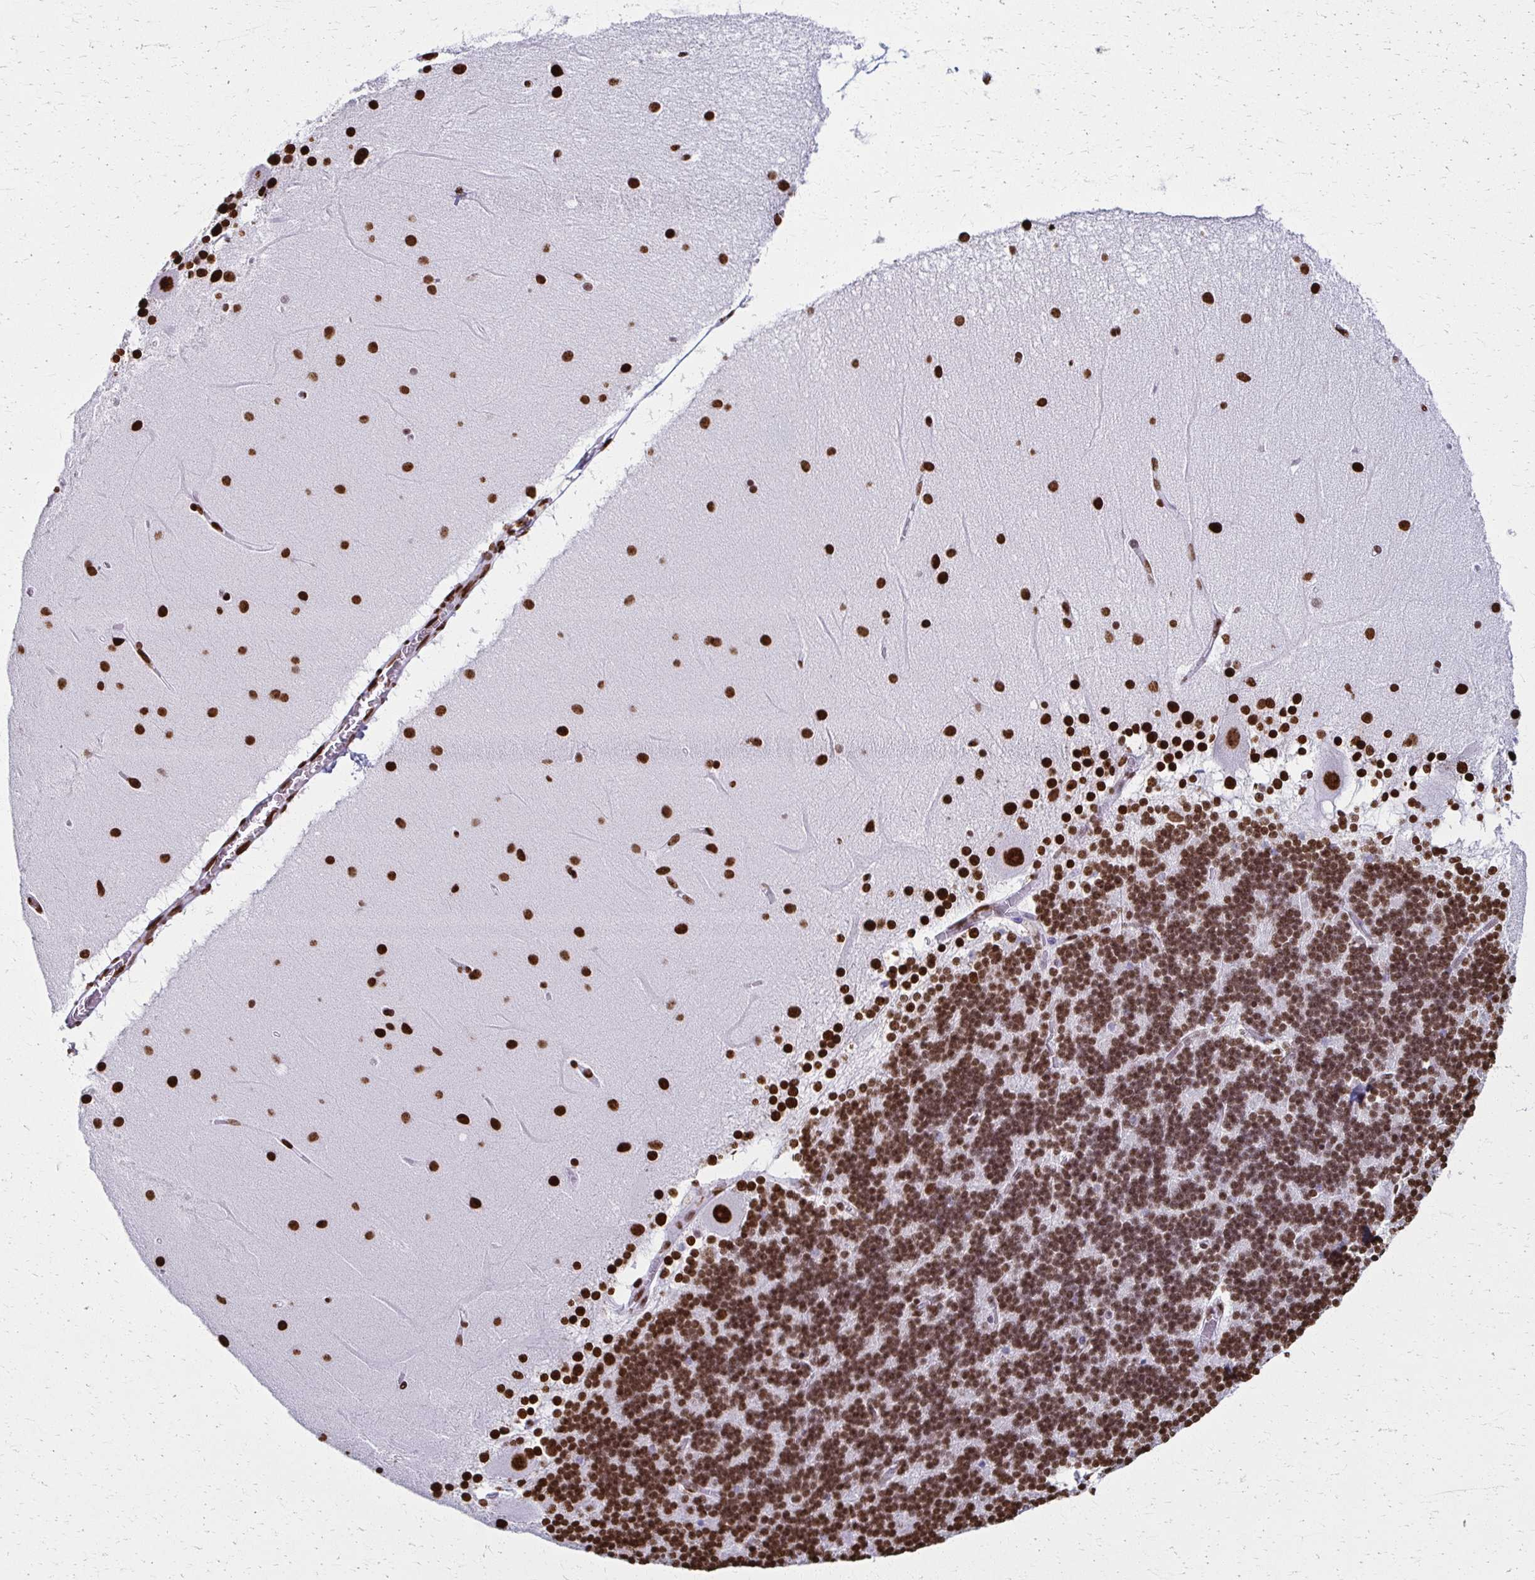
{"staining": {"intensity": "strong", "quantity": ">75%", "location": "nuclear"}, "tissue": "cerebellum", "cell_type": "Cells in granular layer", "image_type": "normal", "snomed": [{"axis": "morphology", "description": "Normal tissue, NOS"}, {"axis": "topography", "description": "Cerebellum"}], "caption": "Cerebellum stained with immunohistochemistry reveals strong nuclear staining in about >75% of cells in granular layer.", "gene": "NONO", "patient": {"sex": "female", "age": 54}}